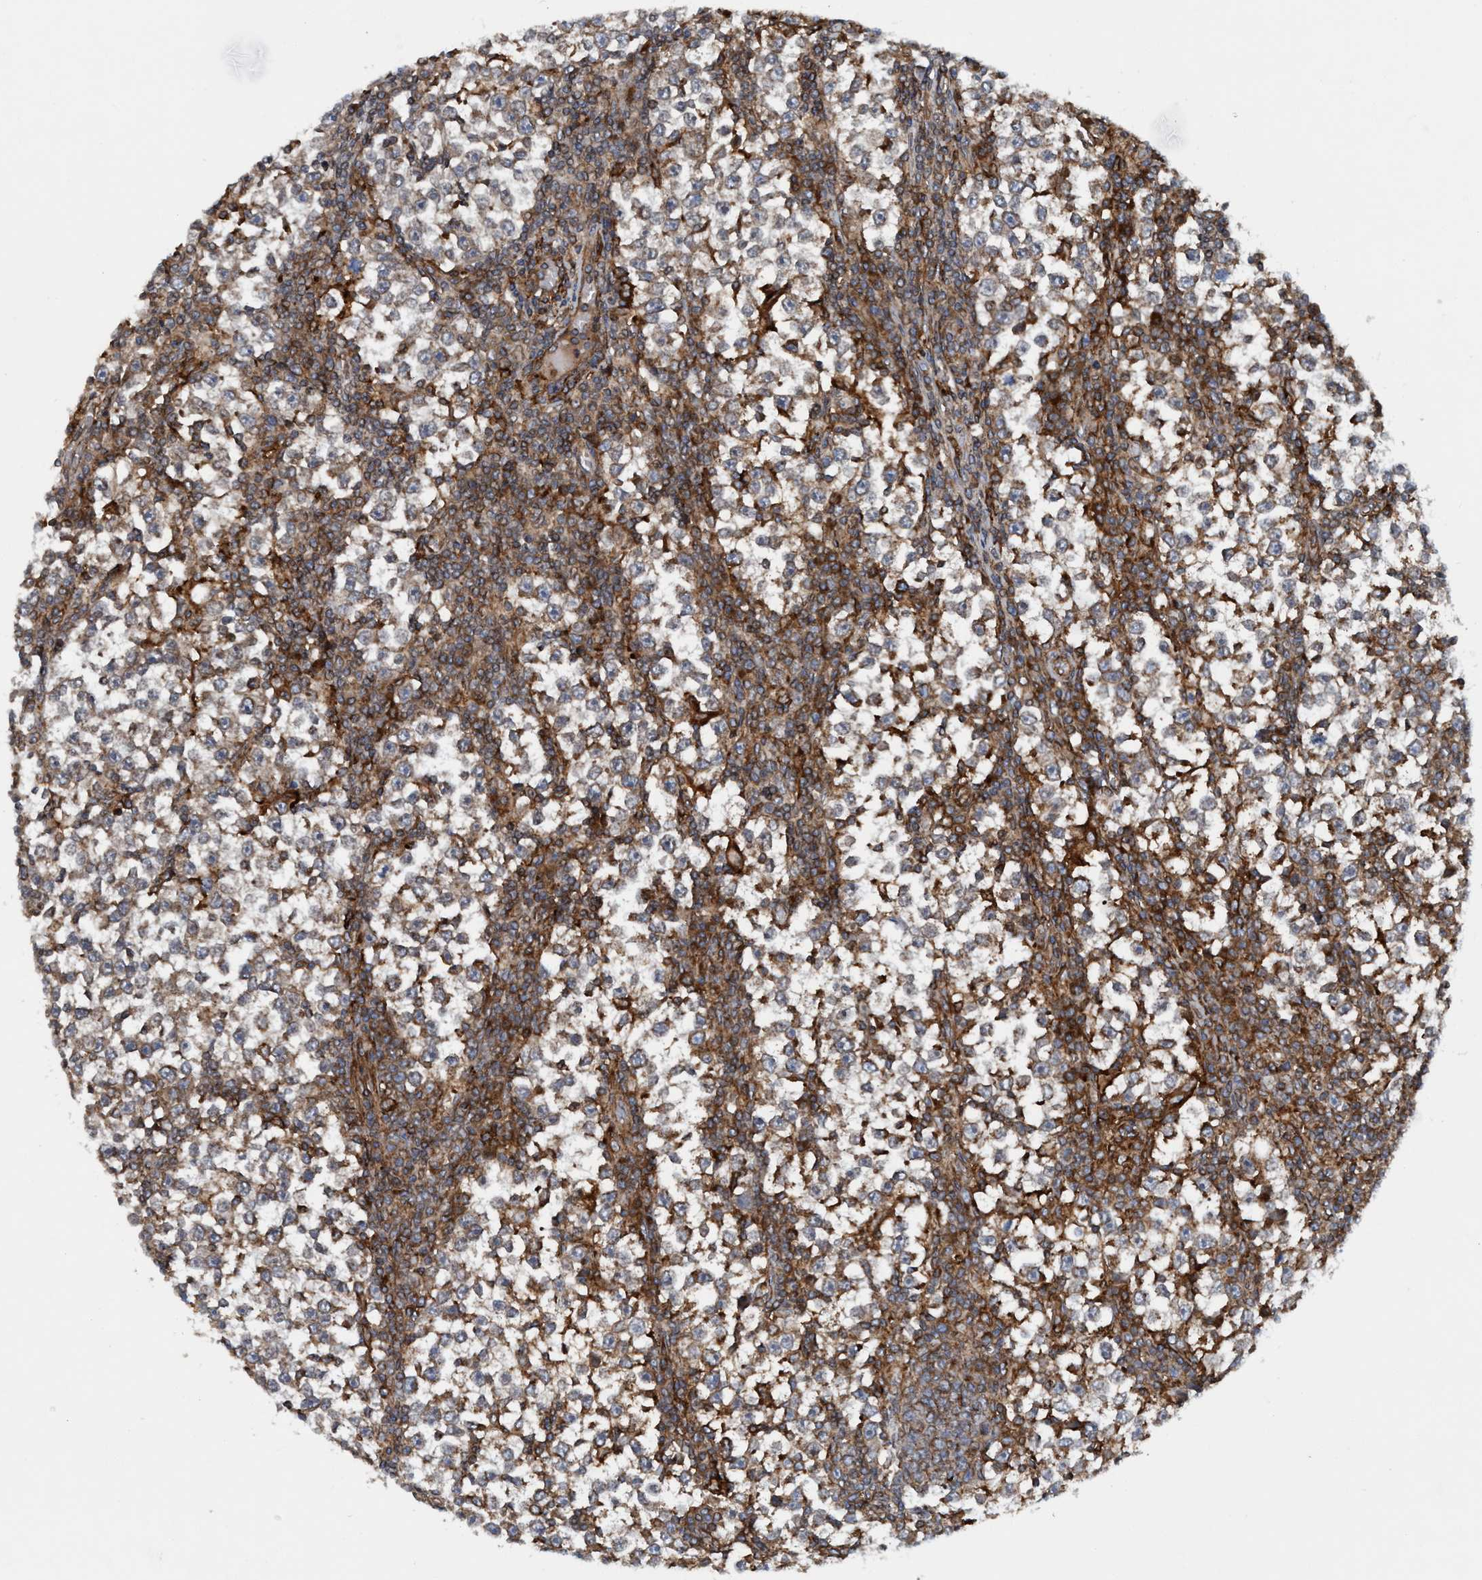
{"staining": {"intensity": "moderate", "quantity": "25%-75%", "location": "cytoplasmic/membranous"}, "tissue": "testis cancer", "cell_type": "Tumor cells", "image_type": "cancer", "snomed": [{"axis": "morphology", "description": "Seminoma, NOS"}, {"axis": "topography", "description": "Testis"}], "caption": "Immunohistochemistry photomicrograph of neoplastic tissue: testis seminoma stained using immunohistochemistry (IHC) demonstrates medium levels of moderate protein expression localized specifically in the cytoplasmic/membranous of tumor cells, appearing as a cytoplasmic/membranous brown color.", "gene": "SLC16A3", "patient": {"sex": "male", "age": 65}}